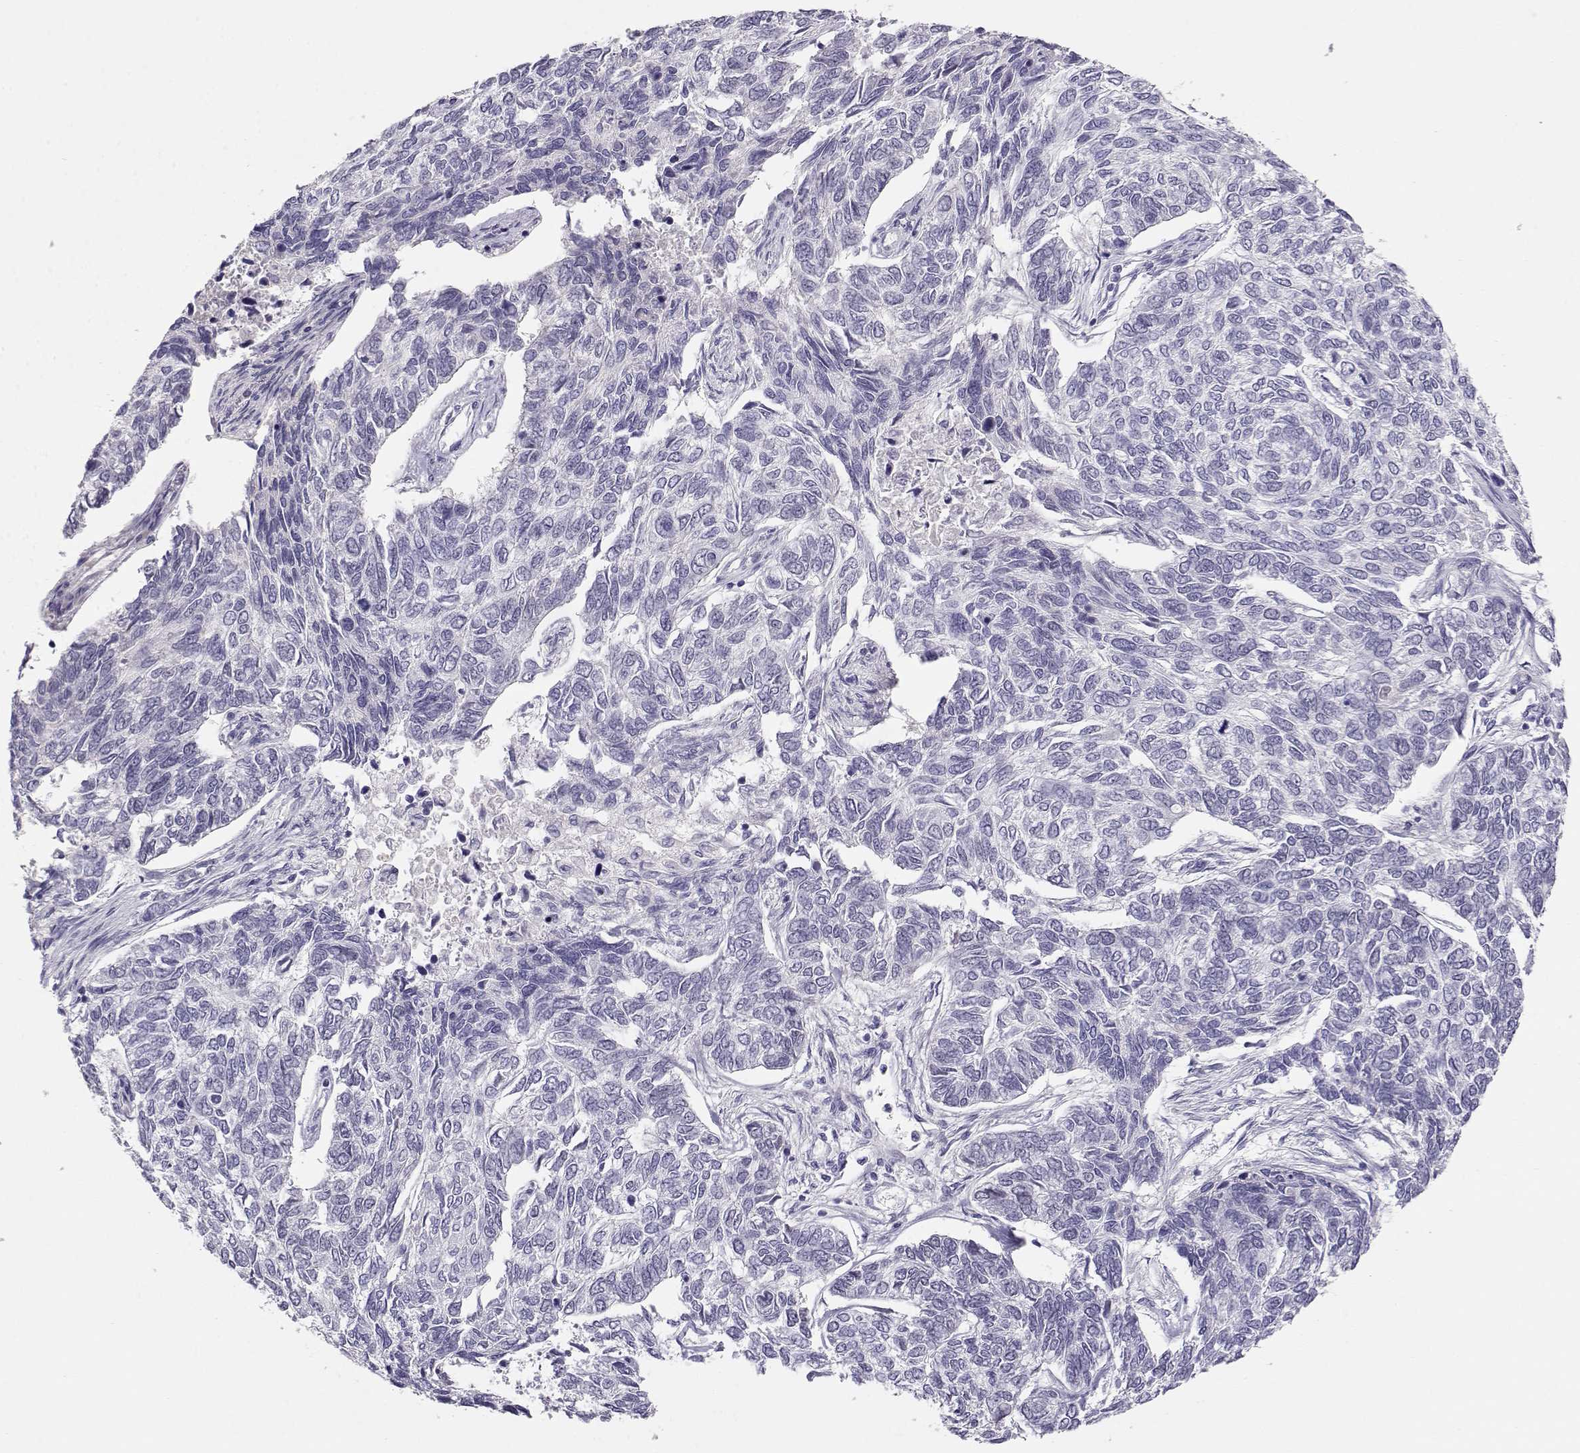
{"staining": {"intensity": "negative", "quantity": "none", "location": "none"}, "tissue": "skin cancer", "cell_type": "Tumor cells", "image_type": "cancer", "snomed": [{"axis": "morphology", "description": "Basal cell carcinoma"}, {"axis": "topography", "description": "Skin"}], "caption": "Skin cancer (basal cell carcinoma) was stained to show a protein in brown. There is no significant staining in tumor cells.", "gene": "OPN5", "patient": {"sex": "female", "age": 65}}